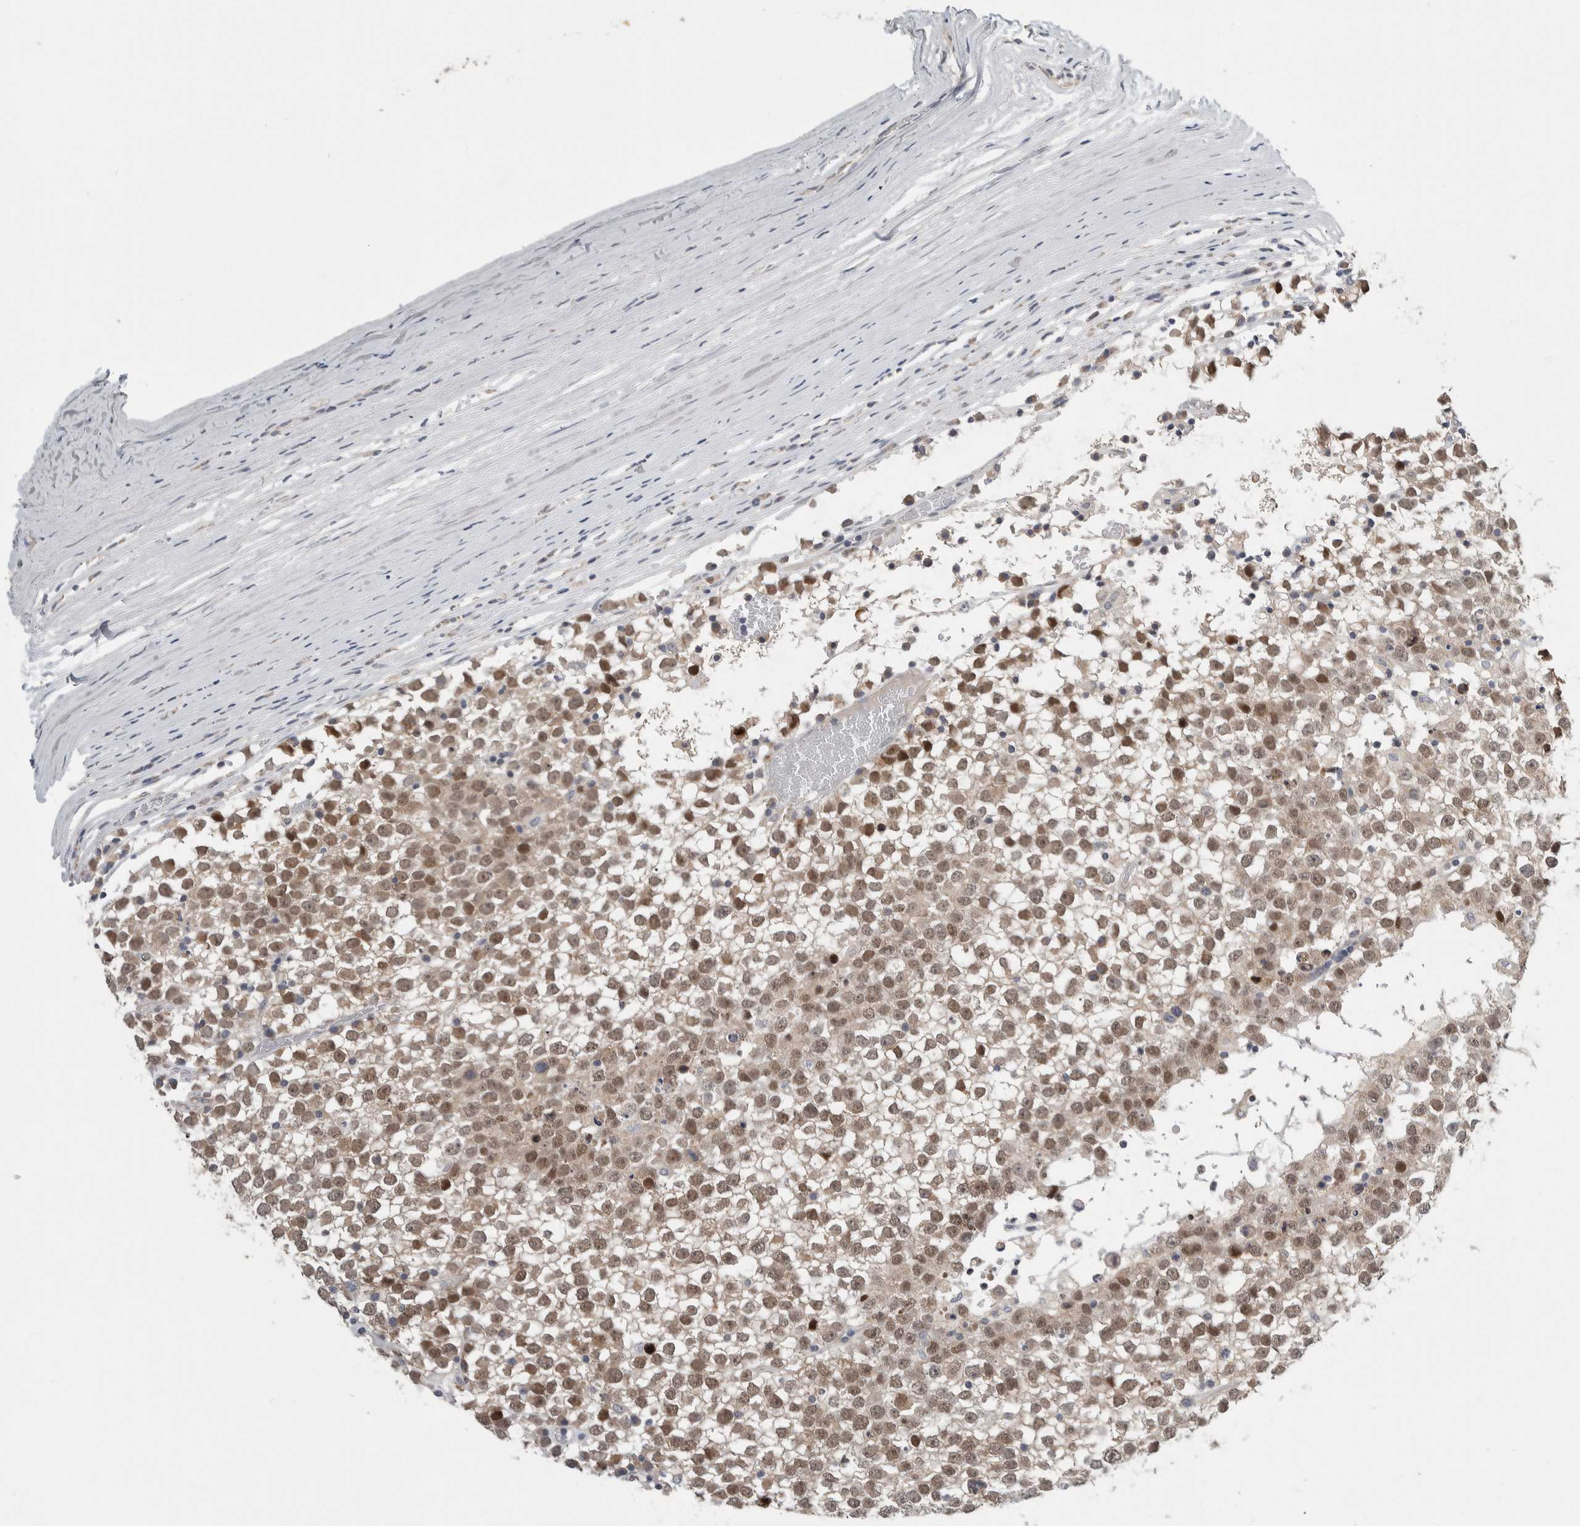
{"staining": {"intensity": "moderate", "quantity": ">75%", "location": "cytoplasmic/membranous,nuclear"}, "tissue": "testis cancer", "cell_type": "Tumor cells", "image_type": "cancer", "snomed": [{"axis": "morphology", "description": "Seminoma, NOS"}, {"axis": "topography", "description": "Testis"}], "caption": "Immunohistochemical staining of testis seminoma shows moderate cytoplasmic/membranous and nuclear protein expression in approximately >75% of tumor cells.", "gene": "SHPK", "patient": {"sex": "male", "age": 65}}